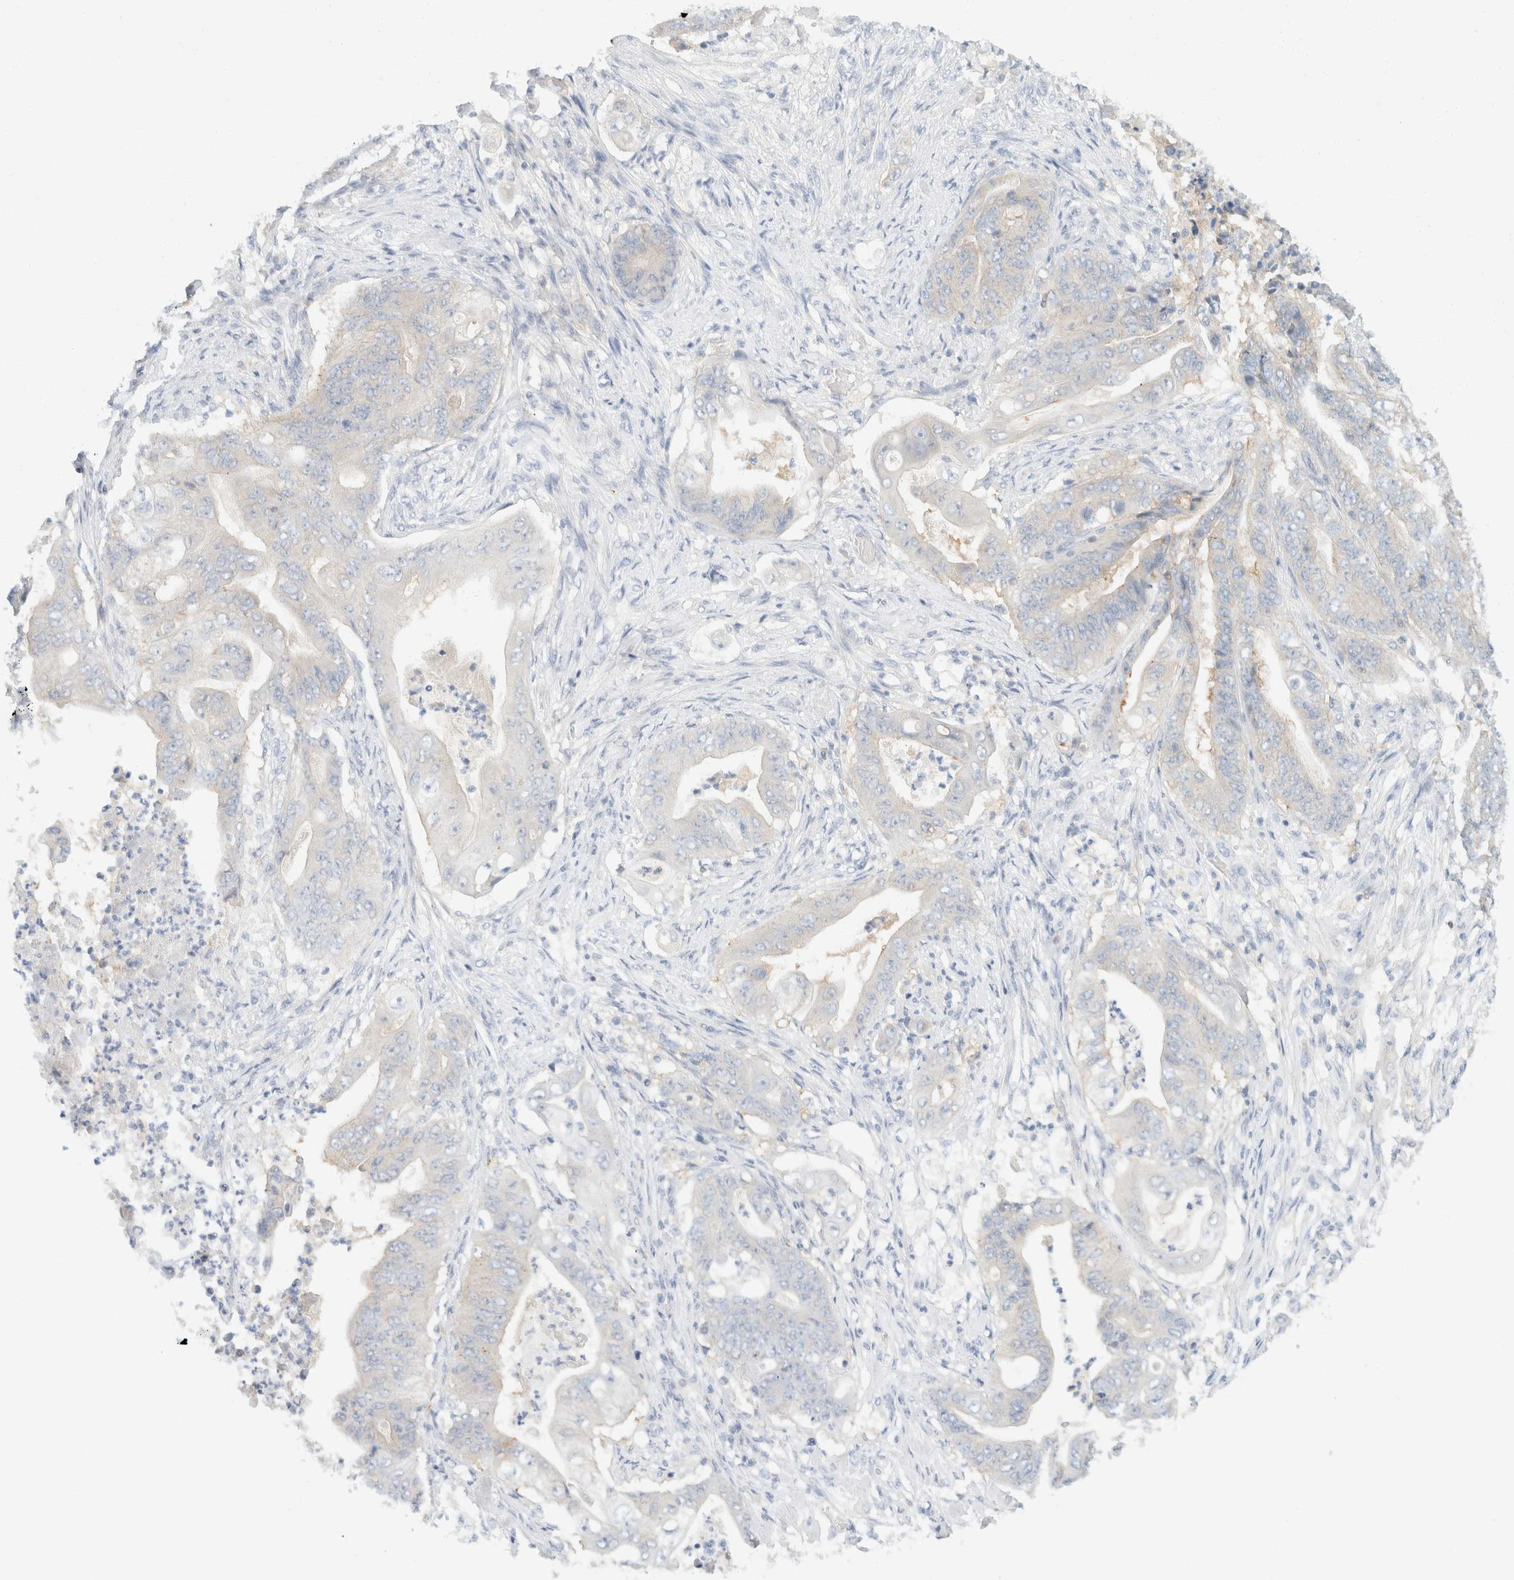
{"staining": {"intensity": "negative", "quantity": "none", "location": "none"}, "tissue": "stomach cancer", "cell_type": "Tumor cells", "image_type": "cancer", "snomed": [{"axis": "morphology", "description": "Adenocarcinoma, NOS"}, {"axis": "topography", "description": "Stomach"}], "caption": "High power microscopy photomicrograph of an immunohistochemistry micrograph of stomach cancer (adenocarcinoma), revealing no significant positivity in tumor cells. (Immunohistochemistry, brightfield microscopy, high magnification).", "gene": "SH3GLB2", "patient": {"sex": "female", "age": 73}}